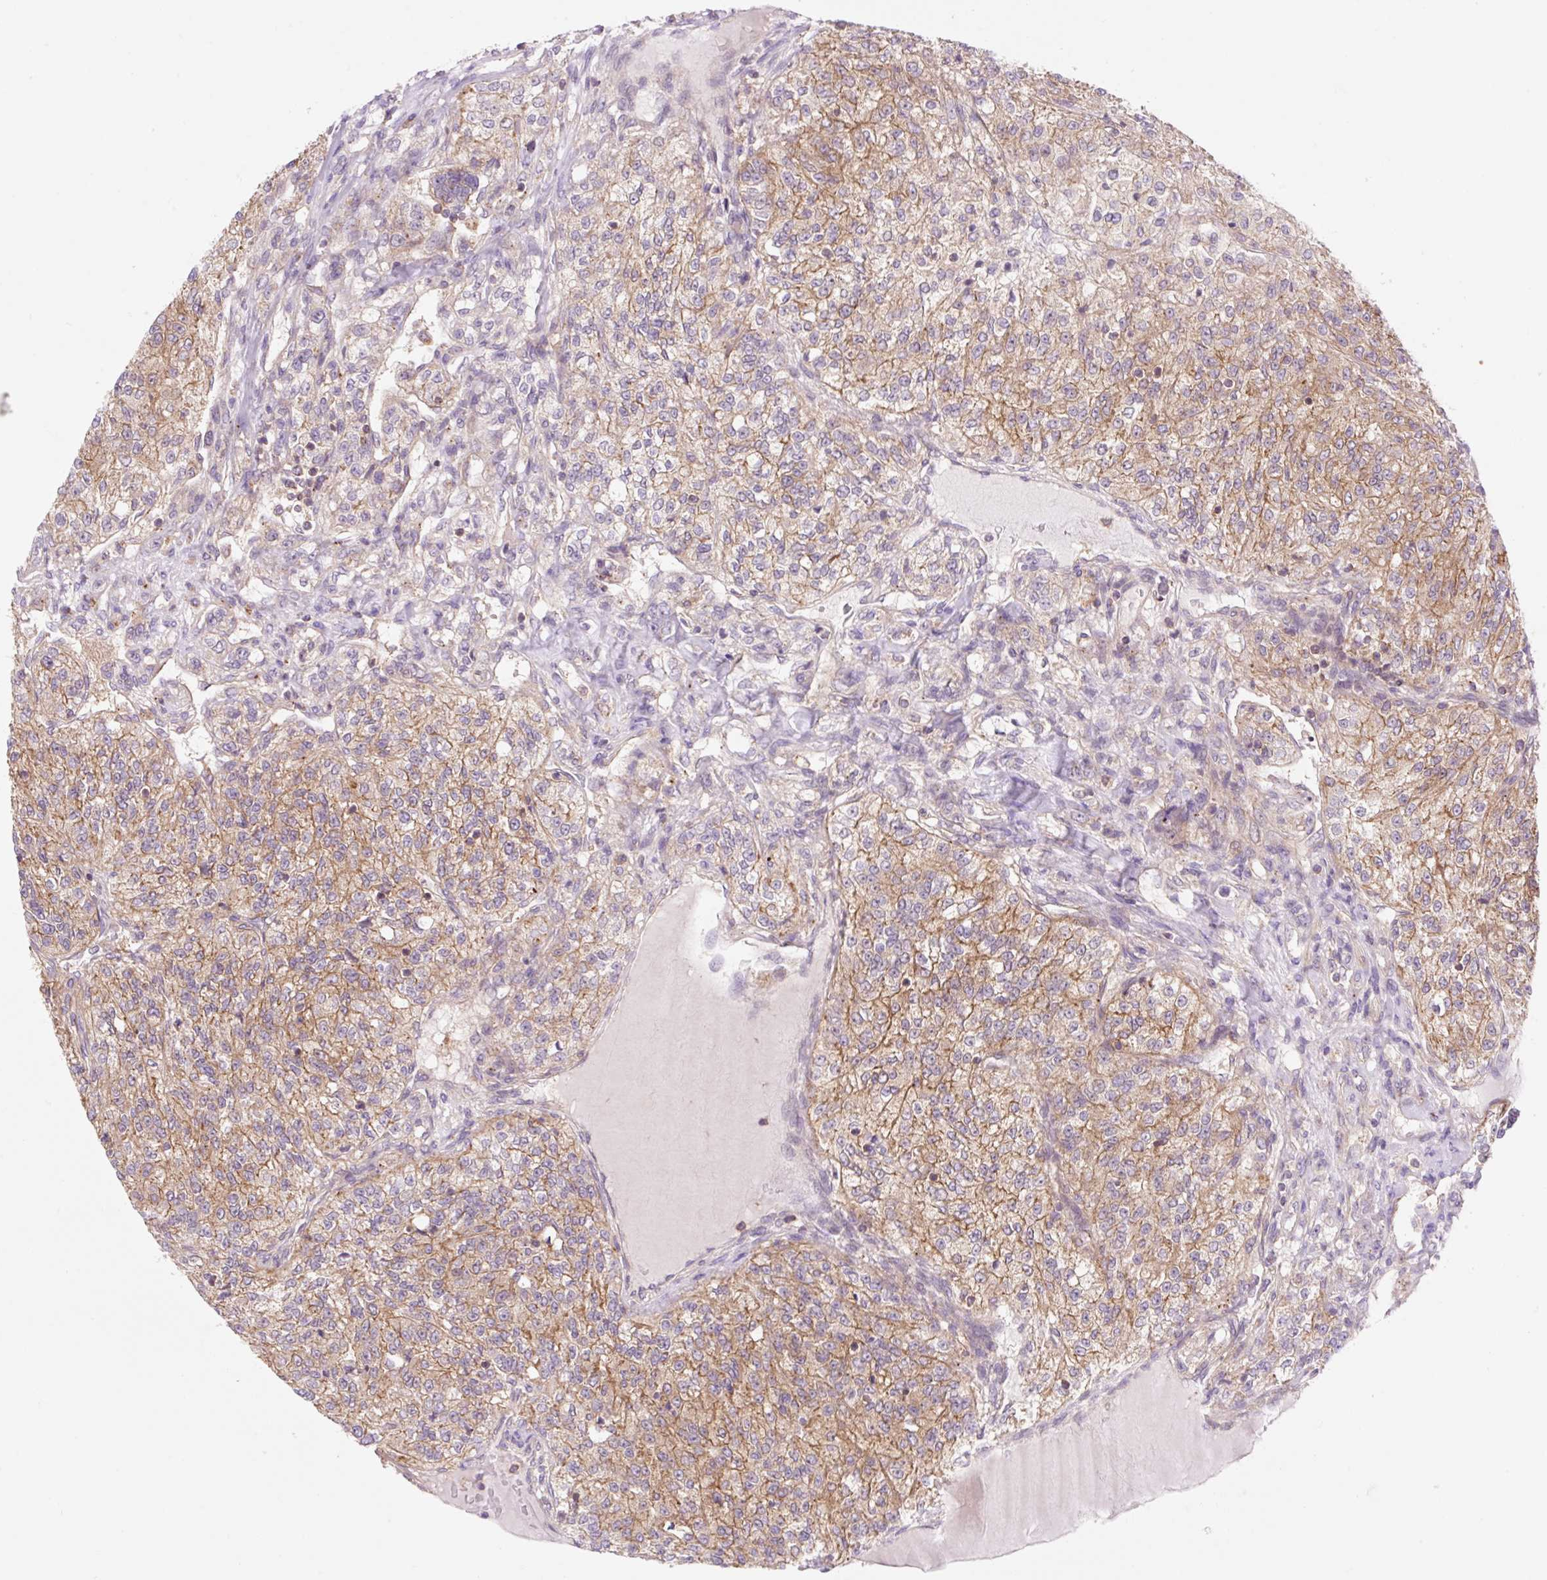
{"staining": {"intensity": "moderate", "quantity": "25%-75%", "location": "cytoplasmic/membranous"}, "tissue": "renal cancer", "cell_type": "Tumor cells", "image_type": "cancer", "snomed": [{"axis": "morphology", "description": "Adenocarcinoma, NOS"}, {"axis": "topography", "description": "Kidney"}], "caption": "About 25%-75% of tumor cells in renal cancer display moderate cytoplasmic/membranous protein staining as visualized by brown immunohistochemical staining.", "gene": "VPS4A", "patient": {"sex": "female", "age": 63}}